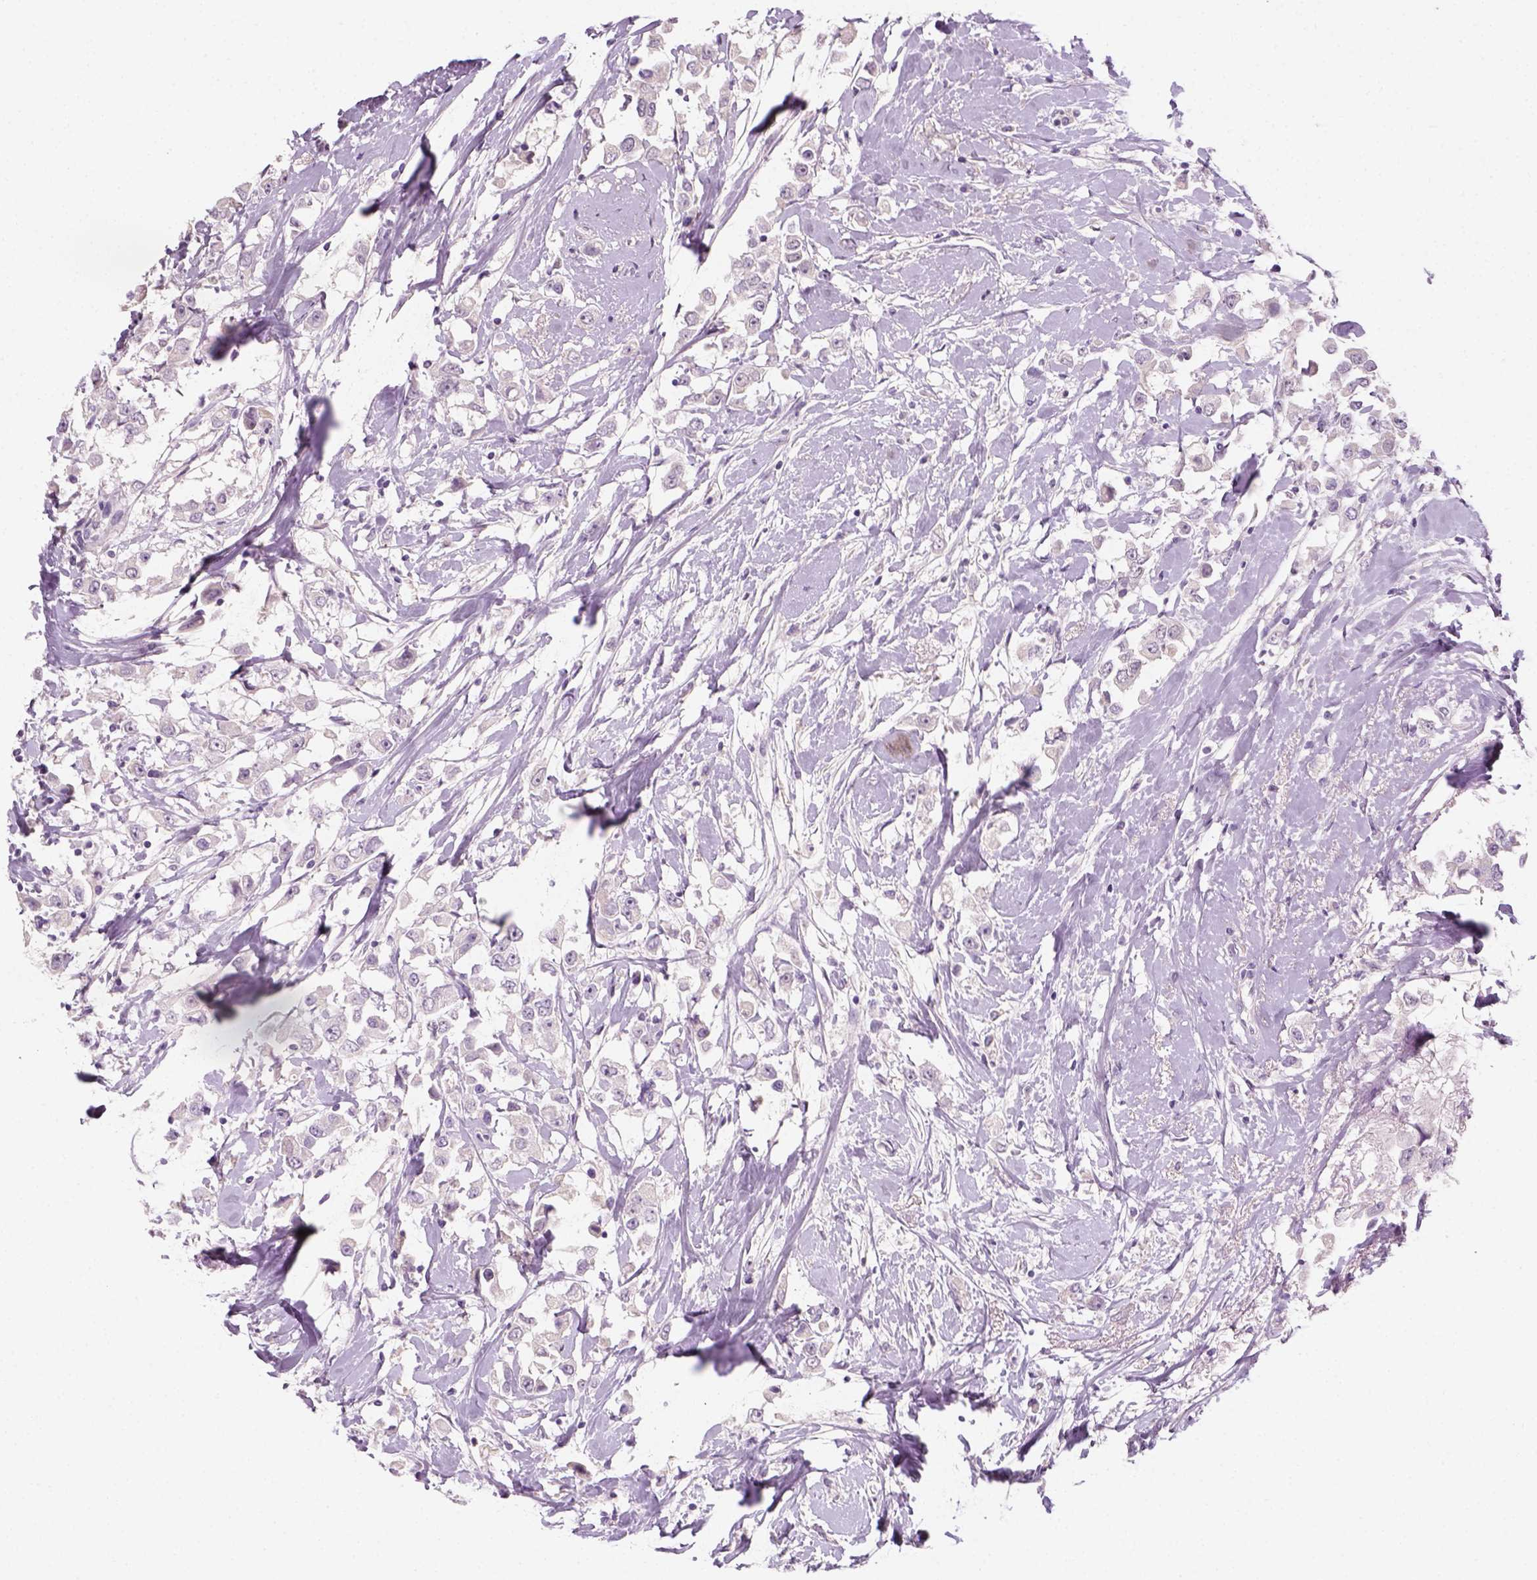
{"staining": {"intensity": "negative", "quantity": "none", "location": "none"}, "tissue": "breast cancer", "cell_type": "Tumor cells", "image_type": "cancer", "snomed": [{"axis": "morphology", "description": "Duct carcinoma"}, {"axis": "topography", "description": "Breast"}], "caption": "Tumor cells show no significant protein positivity in breast invasive ductal carcinoma.", "gene": "GFI1B", "patient": {"sex": "female", "age": 61}}